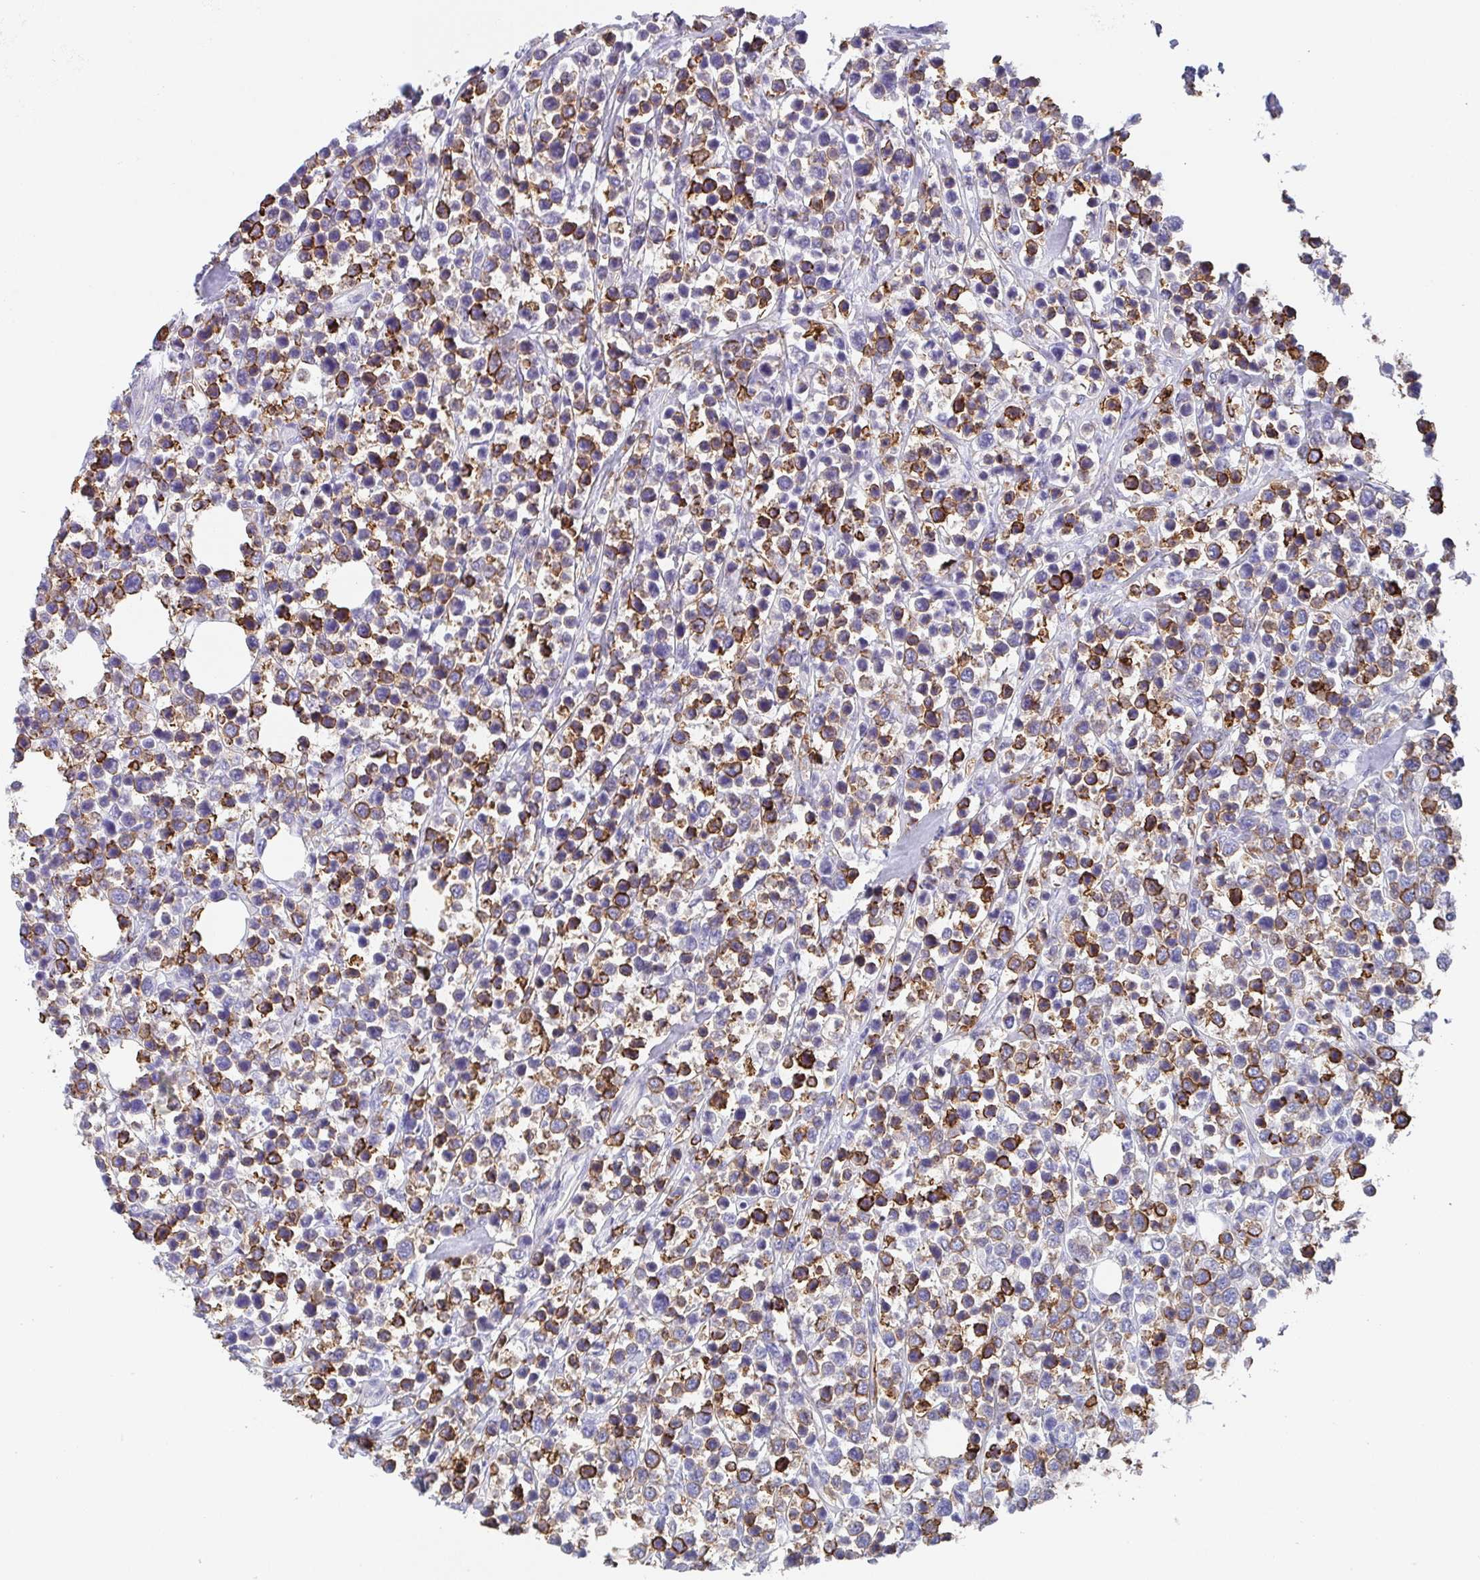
{"staining": {"intensity": "moderate", "quantity": ">75%", "location": "cytoplasmic/membranous"}, "tissue": "lymphoma", "cell_type": "Tumor cells", "image_type": "cancer", "snomed": [{"axis": "morphology", "description": "Malignant lymphoma, non-Hodgkin's type, Low grade"}, {"axis": "topography", "description": "Lymph node"}], "caption": "The photomicrograph displays staining of low-grade malignant lymphoma, non-Hodgkin's type, revealing moderate cytoplasmic/membranous protein expression (brown color) within tumor cells. Using DAB (brown) and hematoxylin (blue) stains, captured at high magnification using brightfield microscopy.", "gene": "DBN1", "patient": {"sex": "male", "age": 60}}